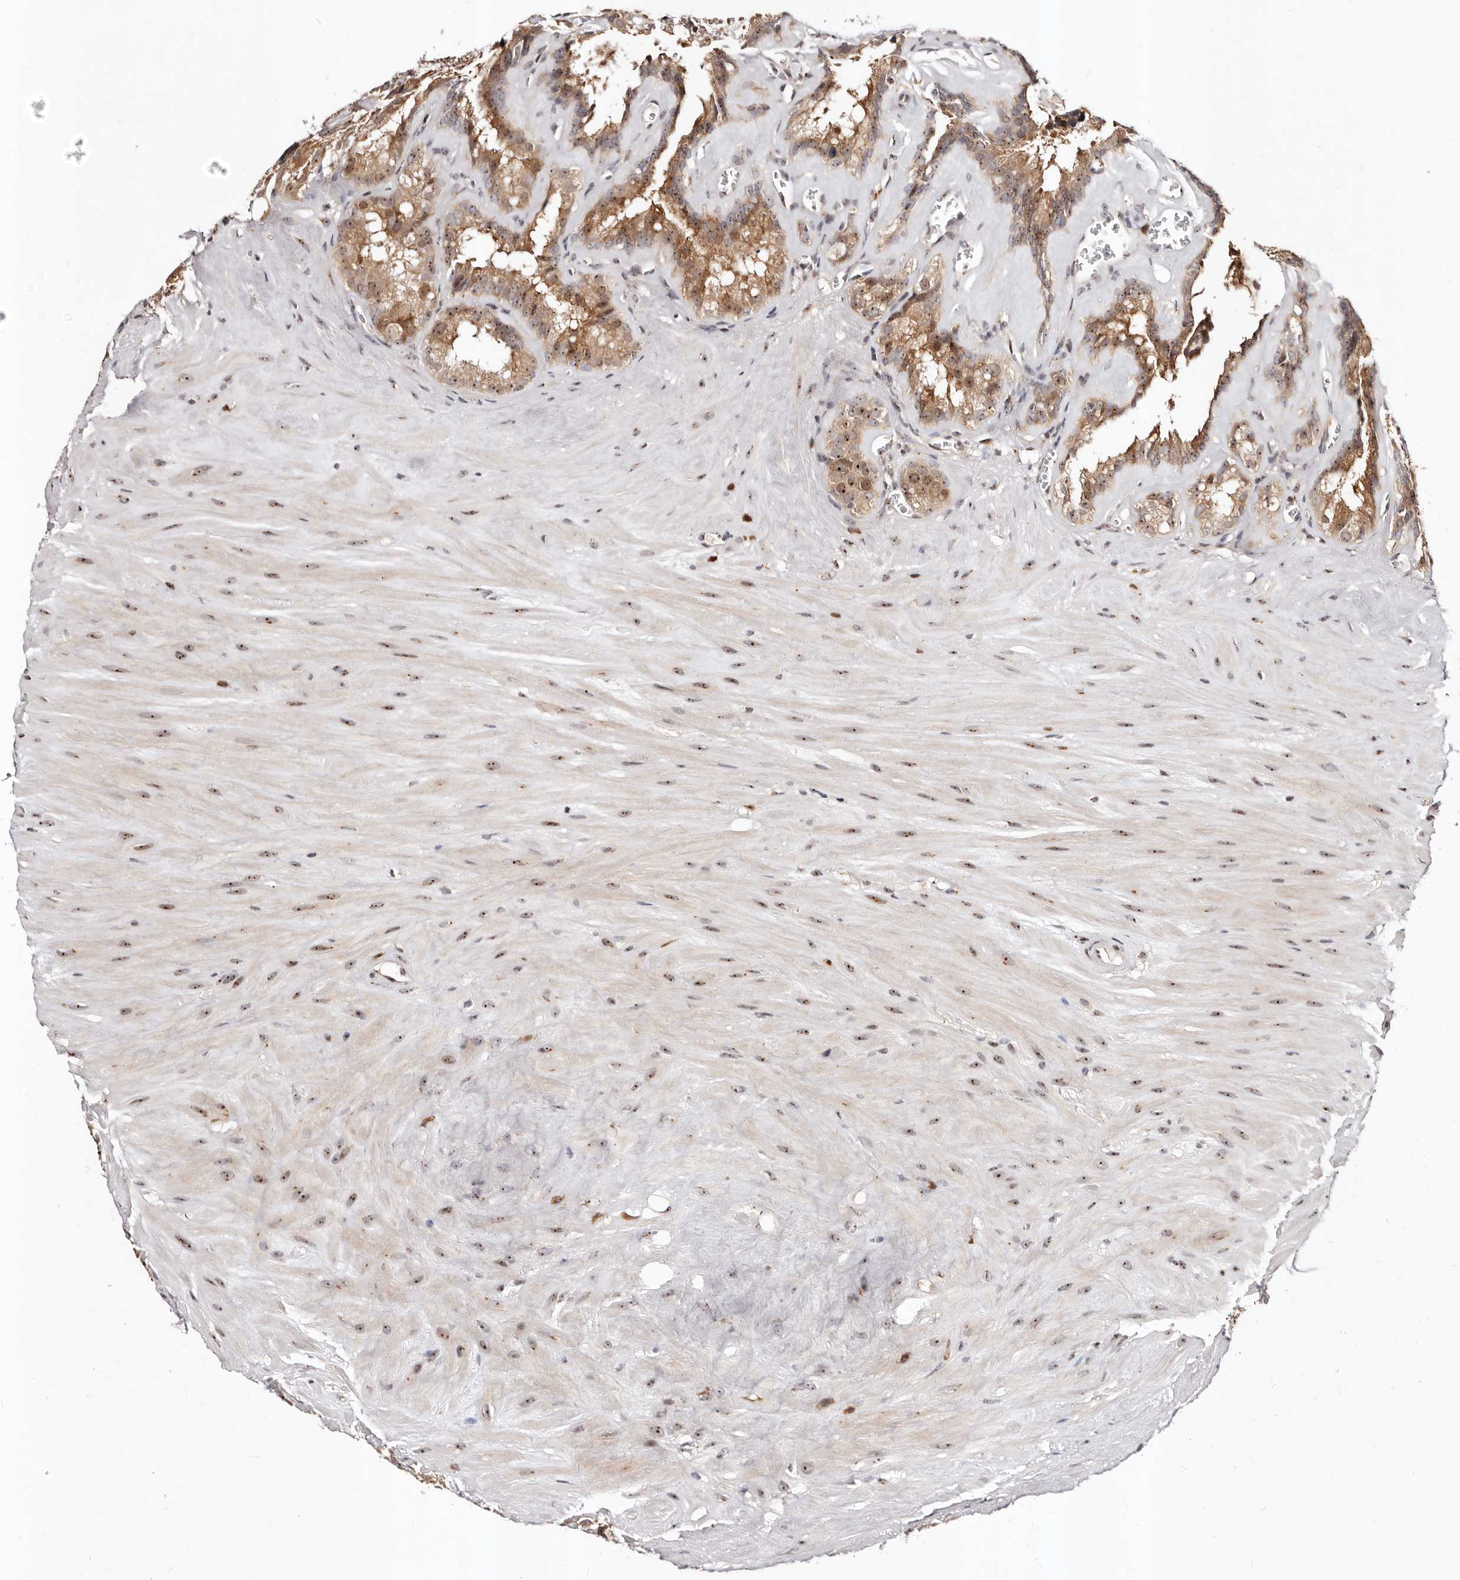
{"staining": {"intensity": "moderate", "quantity": ">75%", "location": "cytoplasmic/membranous,nuclear"}, "tissue": "seminal vesicle", "cell_type": "Glandular cells", "image_type": "normal", "snomed": [{"axis": "morphology", "description": "Normal tissue, NOS"}, {"axis": "topography", "description": "Prostate"}, {"axis": "topography", "description": "Seminal veicle"}], "caption": "This is an image of IHC staining of benign seminal vesicle, which shows moderate positivity in the cytoplasmic/membranous,nuclear of glandular cells.", "gene": "APOL6", "patient": {"sex": "male", "age": 59}}